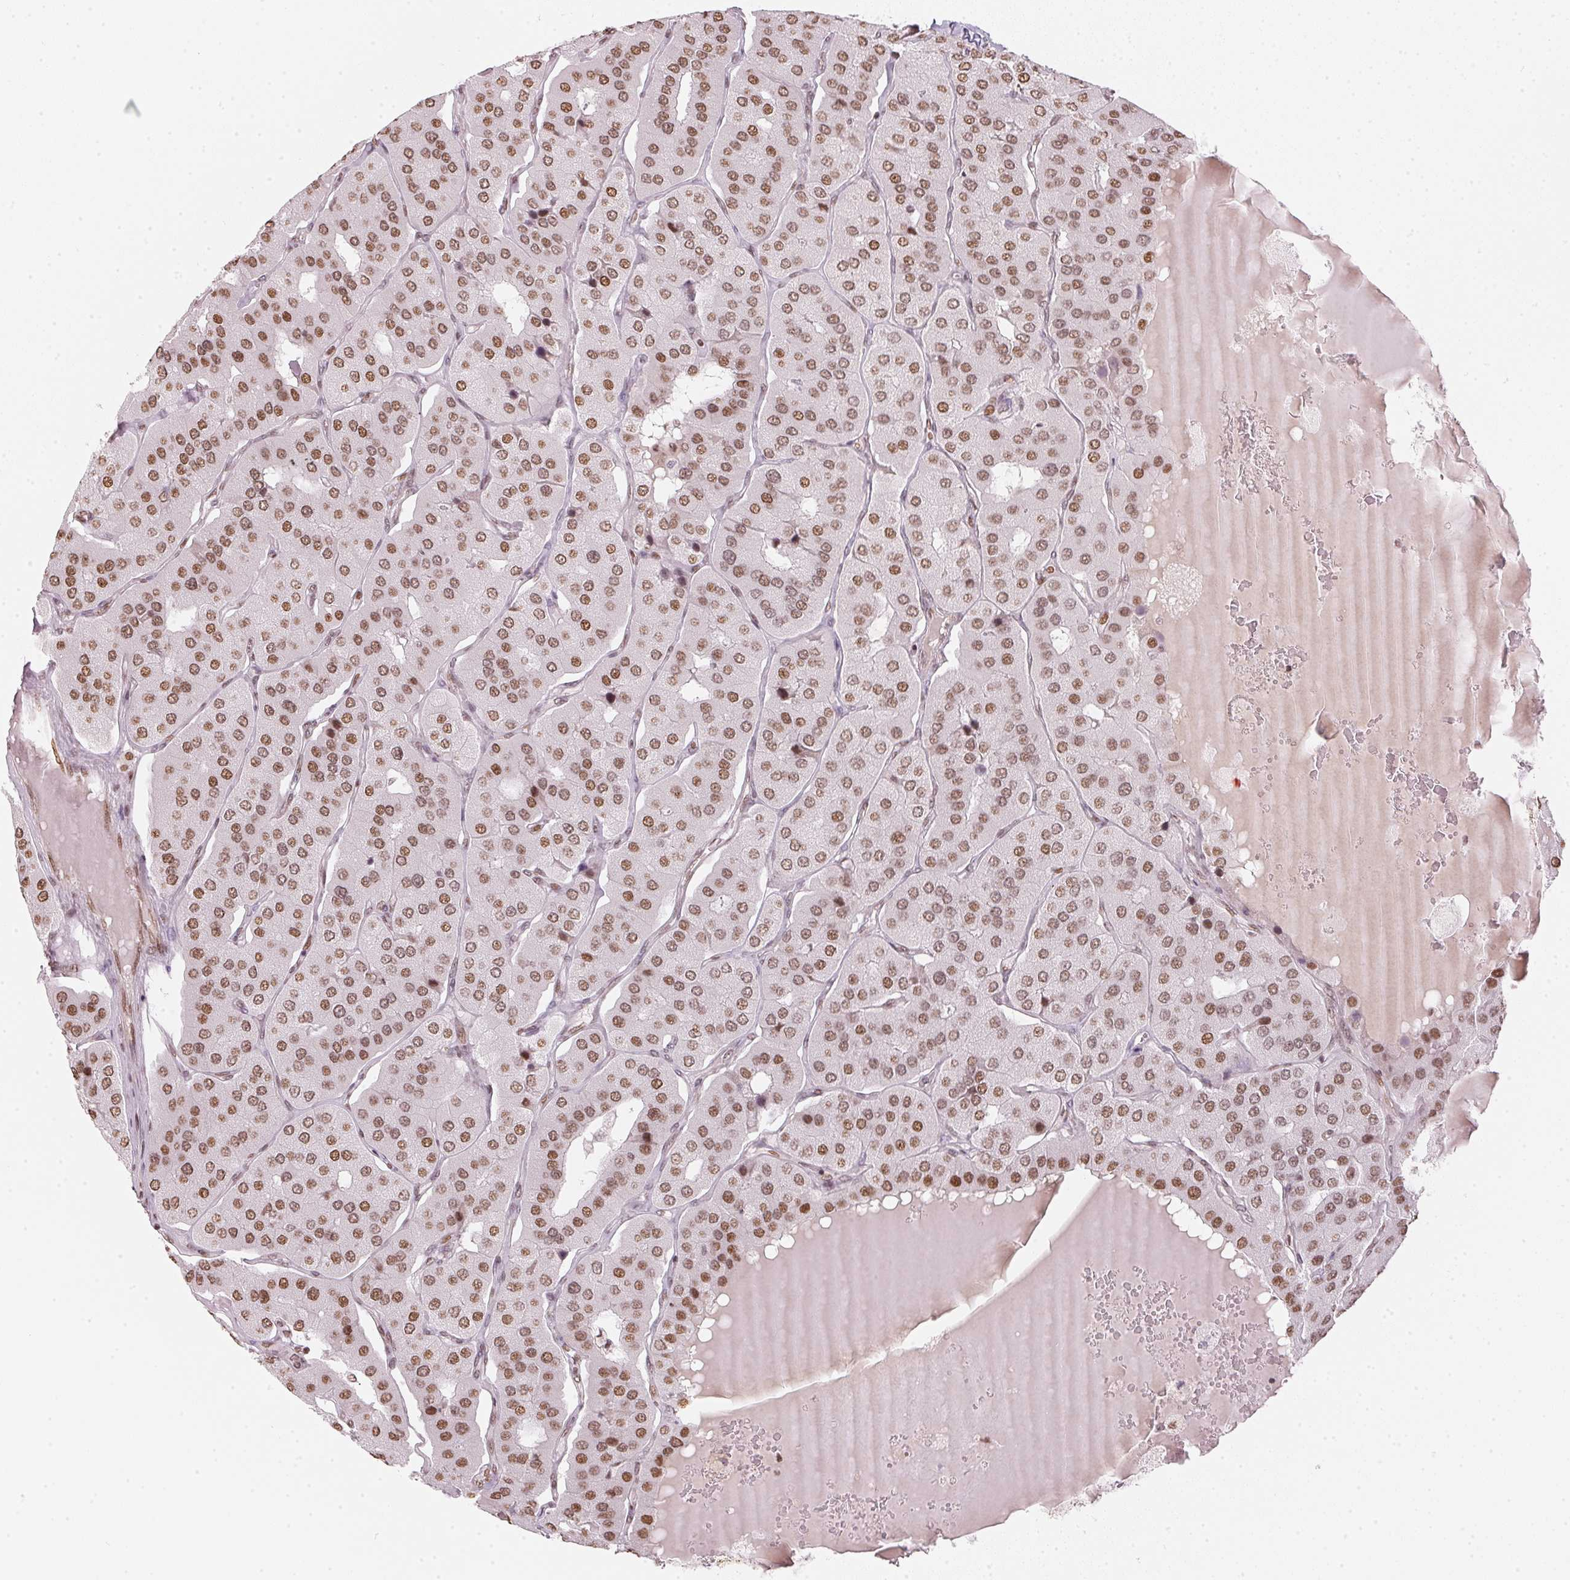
{"staining": {"intensity": "moderate", "quantity": ">75%", "location": "nuclear"}, "tissue": "parathyroid gland", "cell_type": "Glandular cells", "image_type": "normal", "snomed": [{"axis": "morphology", "description": "Normal tissue, NOS"}, {"axis": "morphology", "description": "Adenoma, NOS"}, {"axis": "topography", "description": "Parathyroid gland"}], "caption": "Immunohistochemical staining of unremarkable human parathyroid gland demonstrates >75% levels of moderate nuclear protein expression in about >75% of glandular cells. The staining was performed using DAB (3,3'-diaminobenzidine), with brown indicating positive protein expression. Nuclei are stained blue with hematoxylin.", "gene": "KAT6A", "patient": {"sex": "female", "age": 86}}